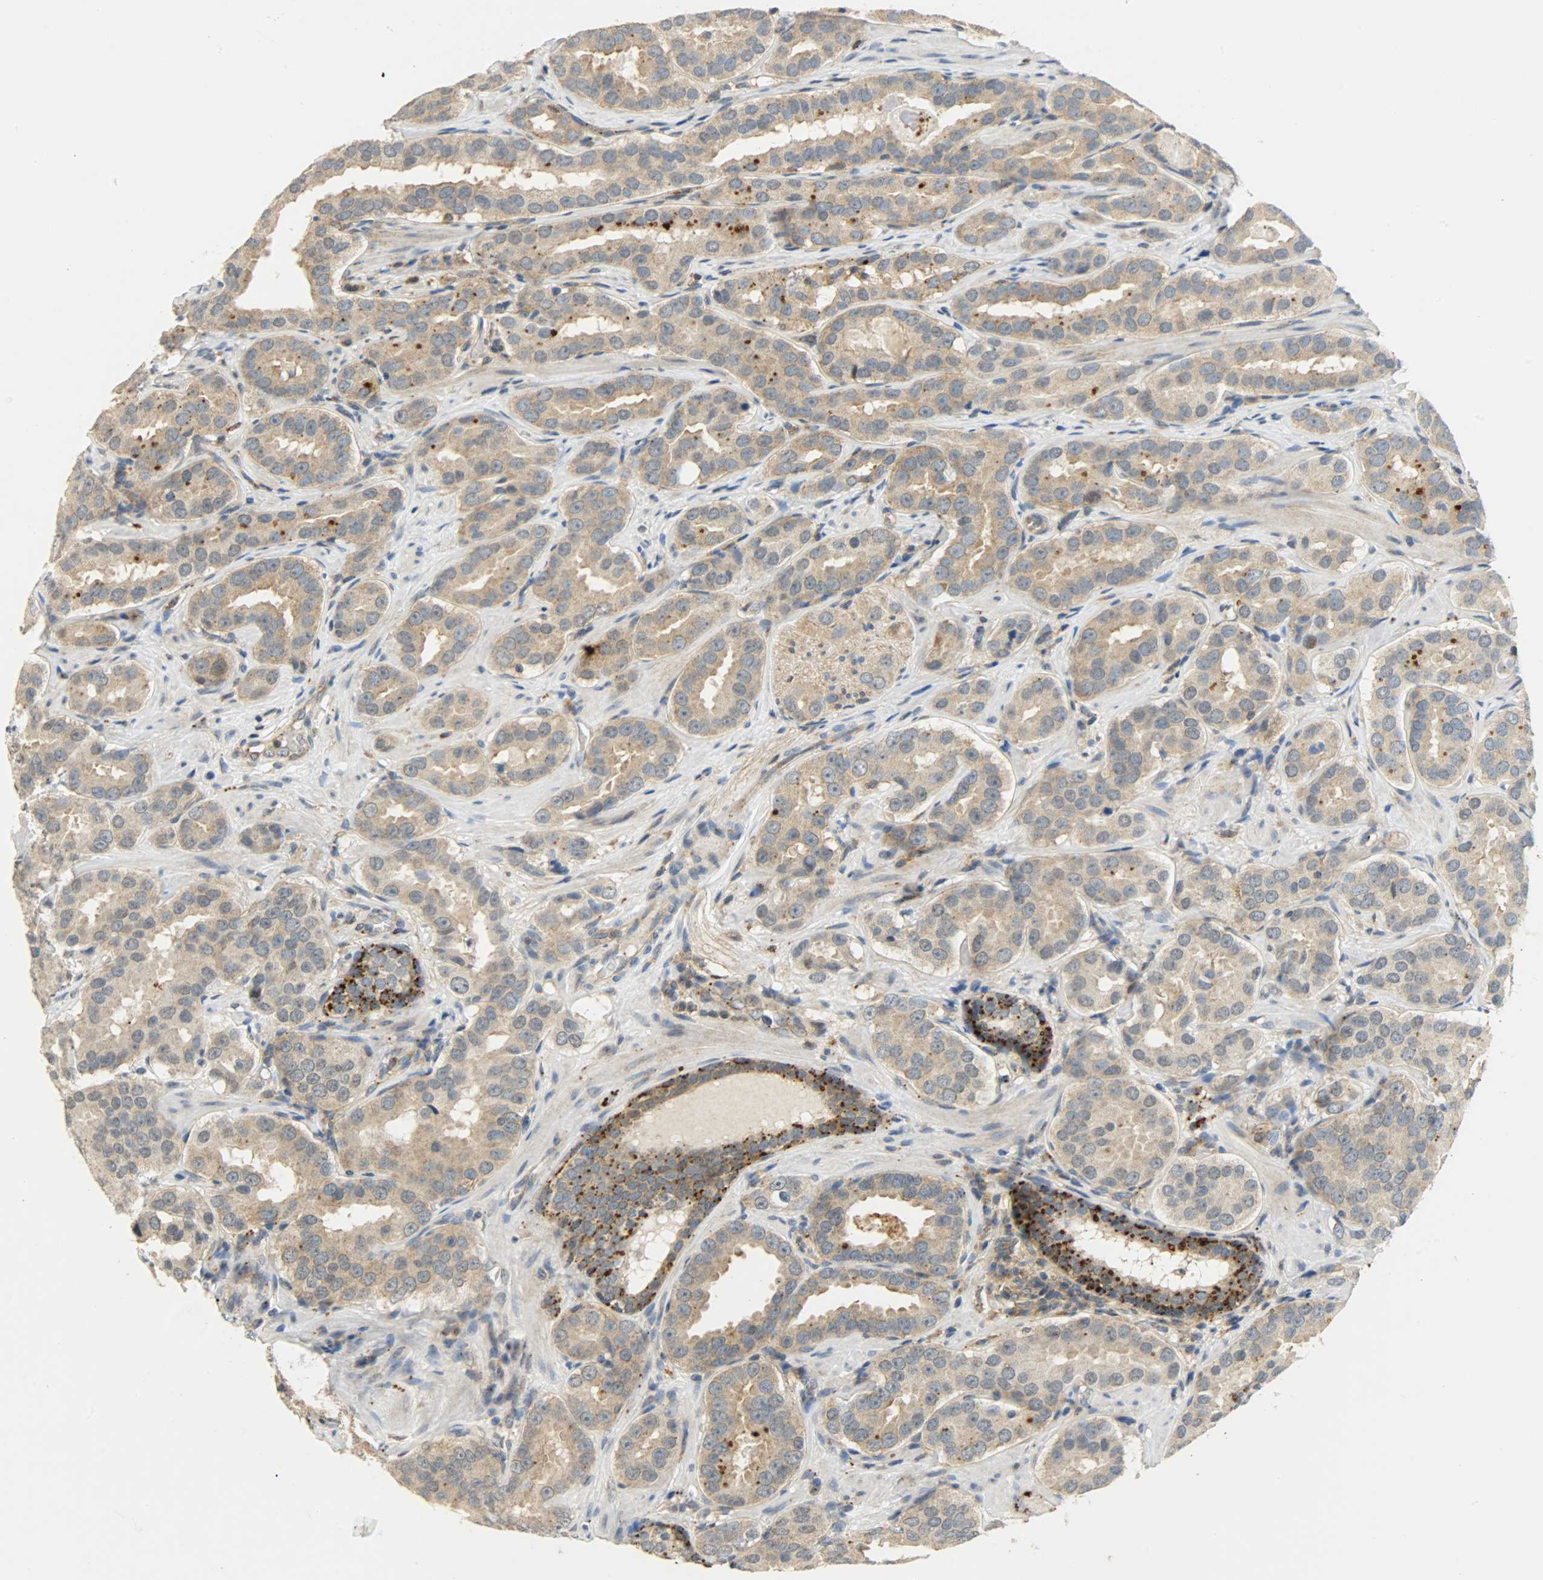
{"staining": {"intensity": "moderate", "quantity": ">75%", "location": "cytoplasmic/membranous"}, "tissue": "prostate cancer", "cell_type": "Tumor cells", "image_type": "cancer", "snomed": [{"axis": "morphology", "description": "Adenocarcinoma, Low grade"}, {"axis": "topography", "description": "Prostate"}], "caption": "Tumor cells demonstrate moderate cytoplasmic/membranous positivity in about >75% of cells in prostate cancer.", "gene": "GIT2", "patient": {"sex": "male", "age": 59}}